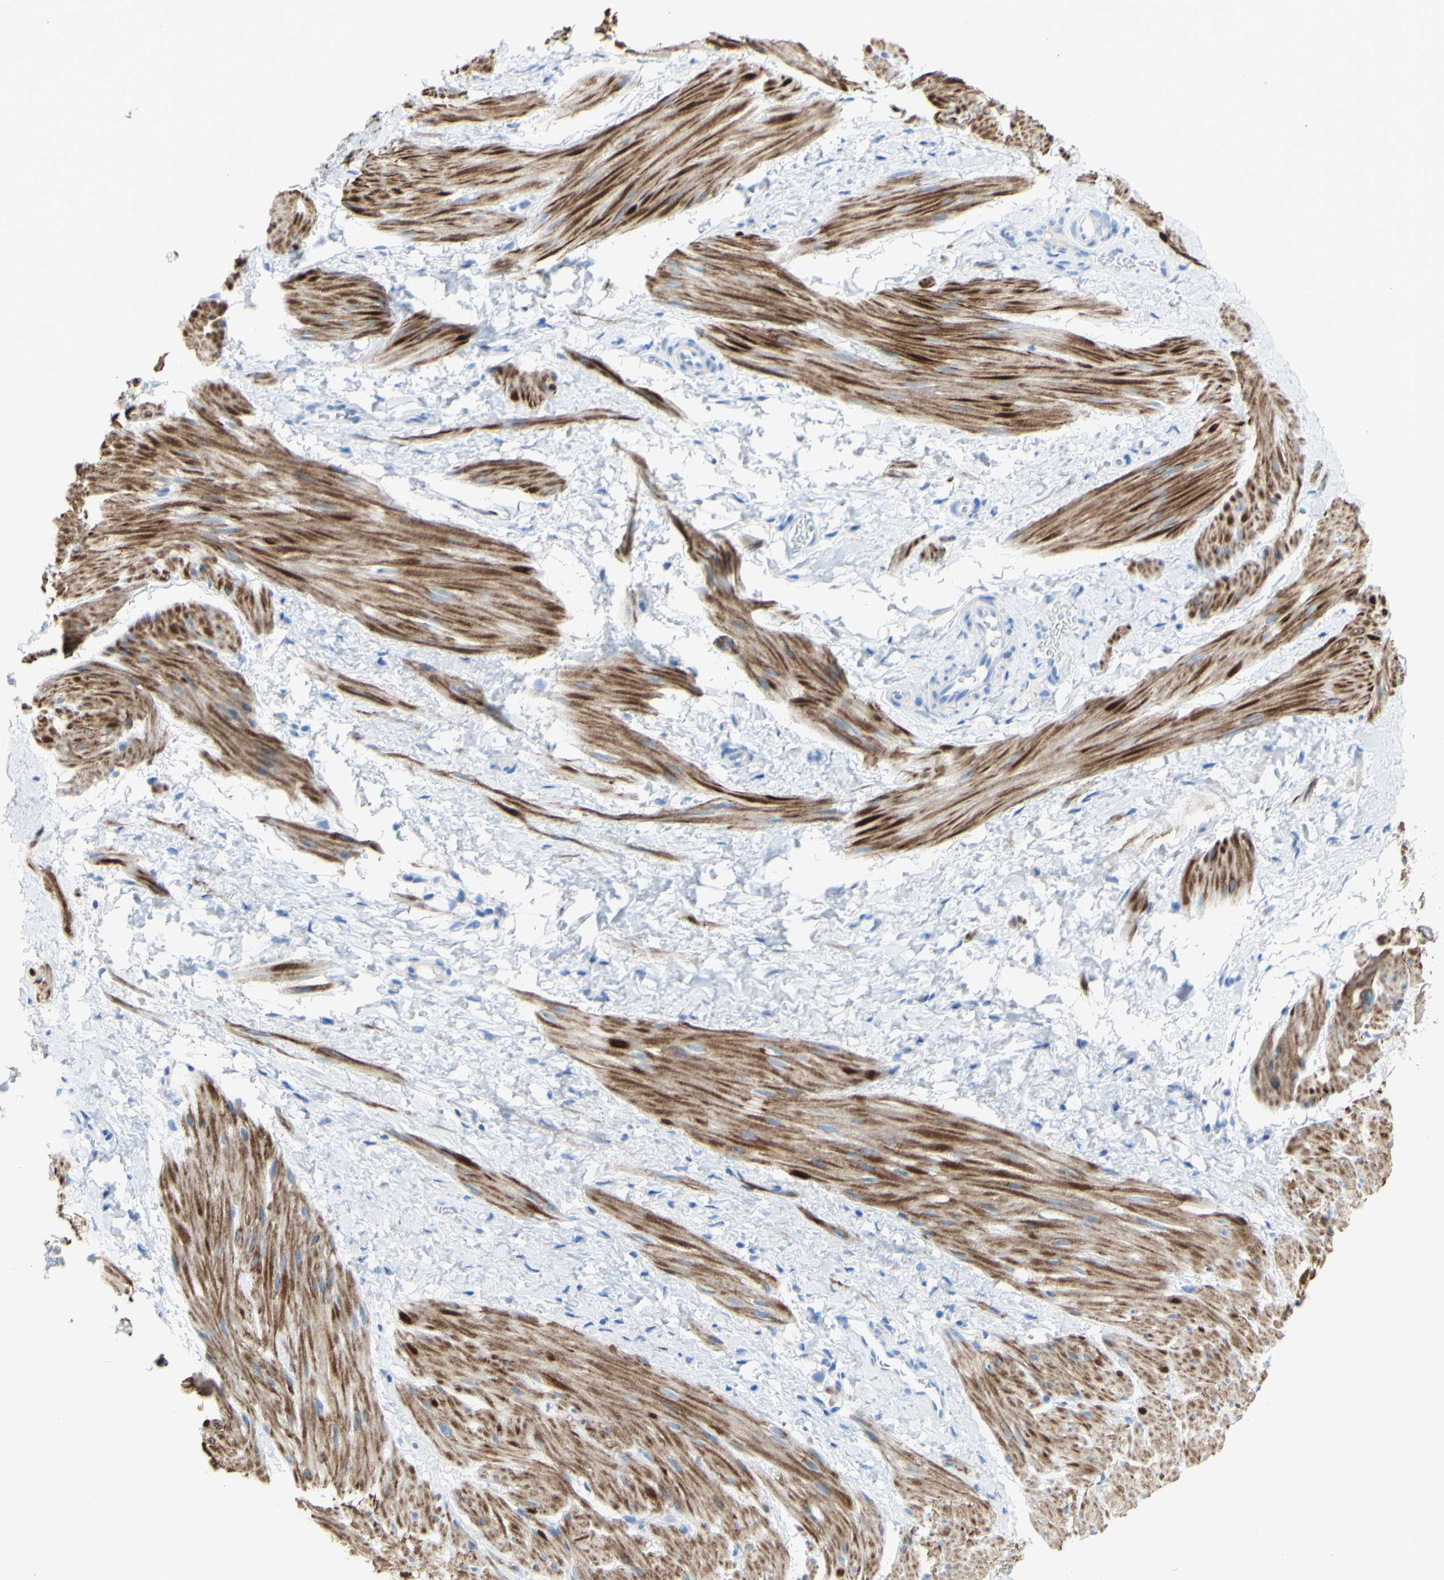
{"staining": {"intensity": "moderate", "quantity": ">75%", "location": "cytoplasmic/membranous"}, "tissue": "smooth muscle", "cell_type": "Smooth muscle cells", "image_type": "normal", "snomed": [{"axis": "morphology", "description": "Normal tissue, NOS"}, {"axis": "topography", "description": "Smooth muscle"}], "caption": "Protein expression analysis of benign human smooth muscle reveals moderate cytoplasmic/membranous staining in approximately >75% of smooth muscle cells.", "gene": "DSC2", "patient": {"sex": "male", "age": 16}}